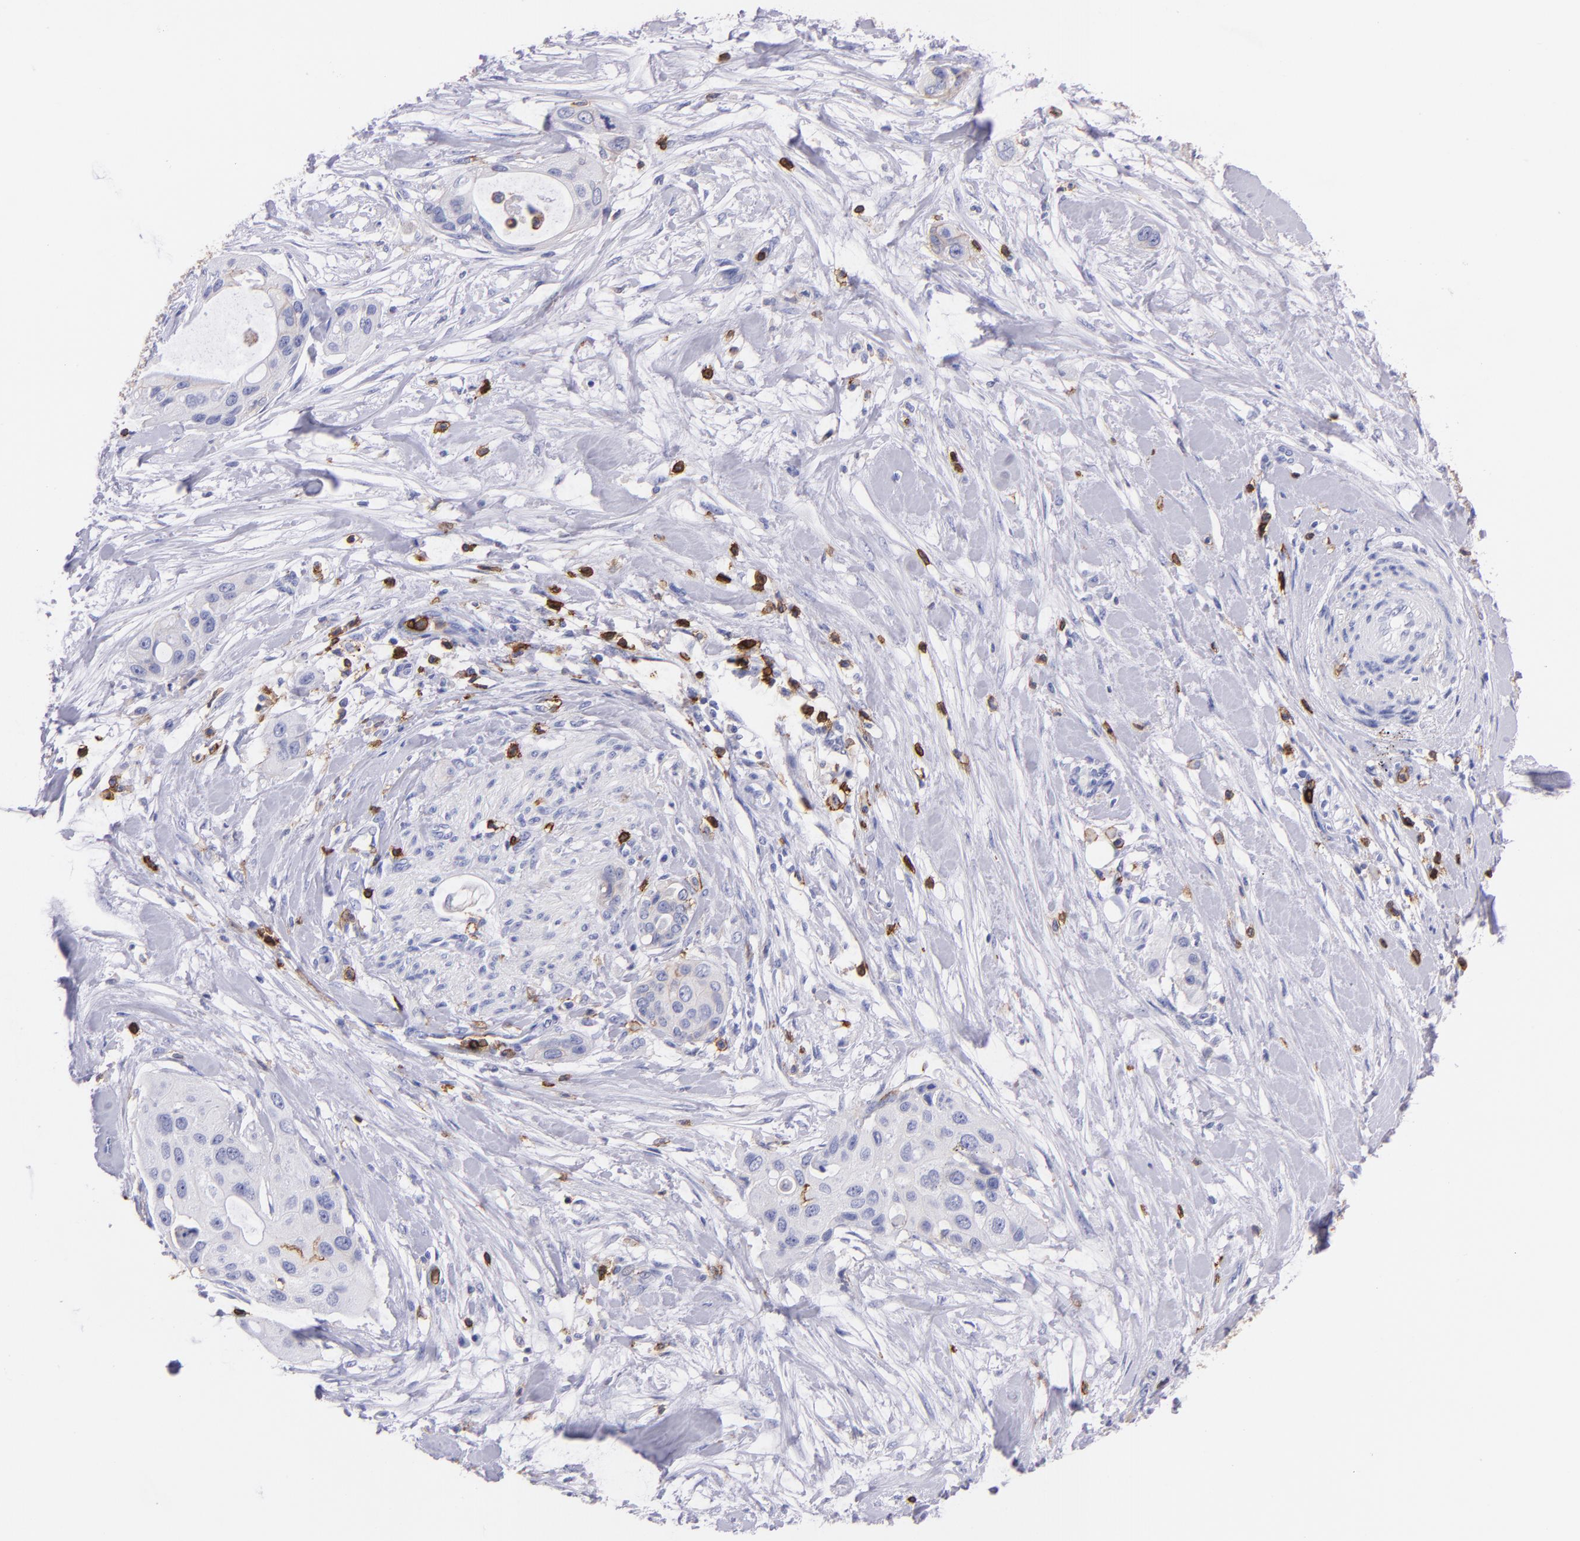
{"staining": {"intensity": "negative", "quantity": "none", "location": "none"}, "tissue": "pancreatic cancer", "cell_type": "Tumor cells", "image_type": "cancer", "snomed": [{"axis": "morphology", "description": "Adenocarcinoma, NOS"}, {"axis": "topography", "description": "Pancreas"}], "caption": "Tumor cells show no significant protein expression in pancreatic adenocarcinoma. (DAB (3,3'-diaminobenzidine) IHC, high magnification).", "gene": "SPN", "patient": {"sex": "female", "age": 60}}